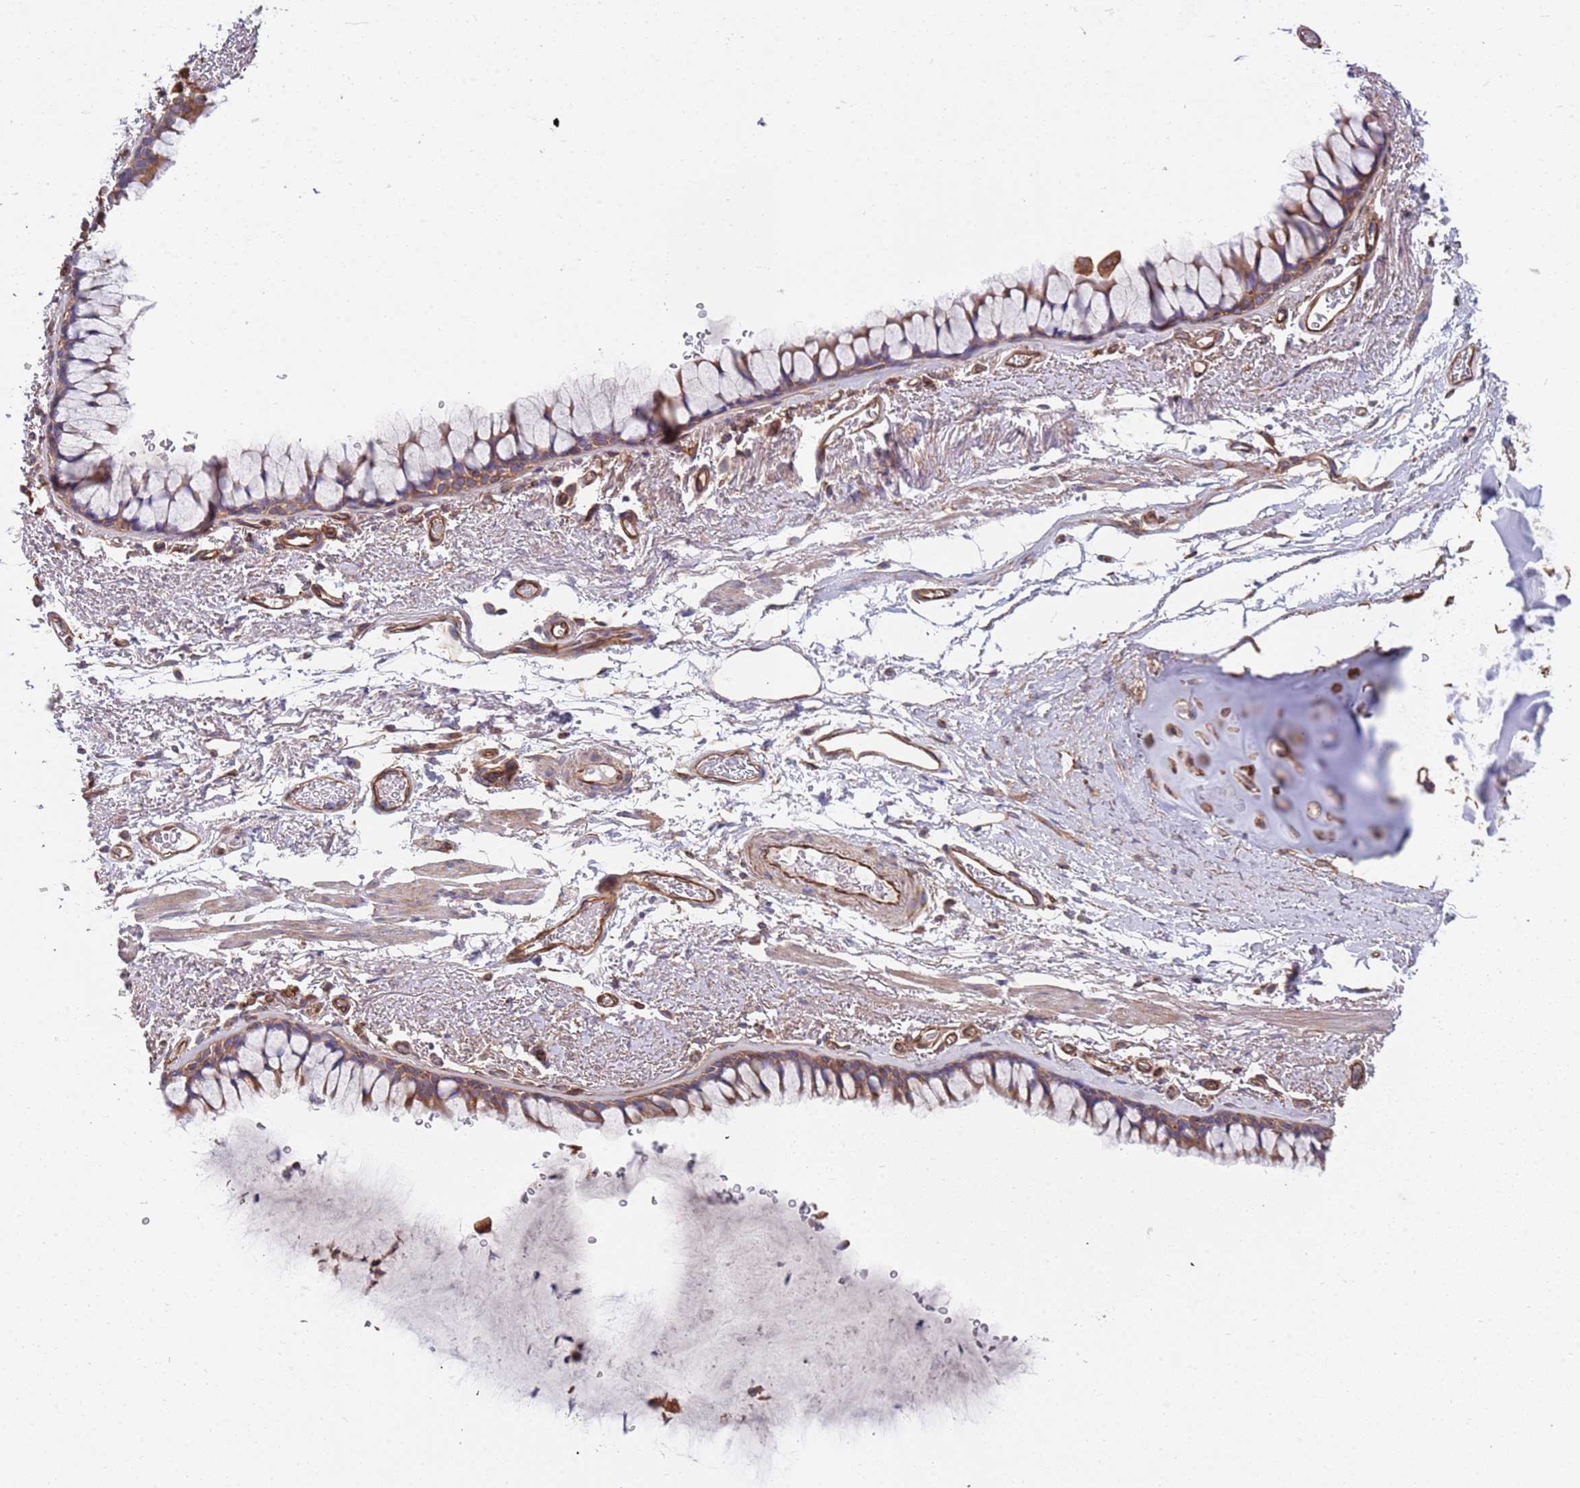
{"staining": {"intensity": "moderate", "quantity": ">75%", "location": "cytoplasmic/membranous"}, "tissue": "bronchus", "cell_type": "Respiratory epithelial cells", "image_type": "normal", "snomed": [{"axis": "morphology", "description": "Normal tissue, NOS"}, {"axis": "topography", "description": "Bronchus"}], "caption": "A medium amount of moderate cytoplasmic/membranous staining is appreciated in approximately >75% of respiratory epithelial cells in unremarkable bronchus.", "gene": "JAKMIP2", "patient": {"sex": "male", "age": 65}}